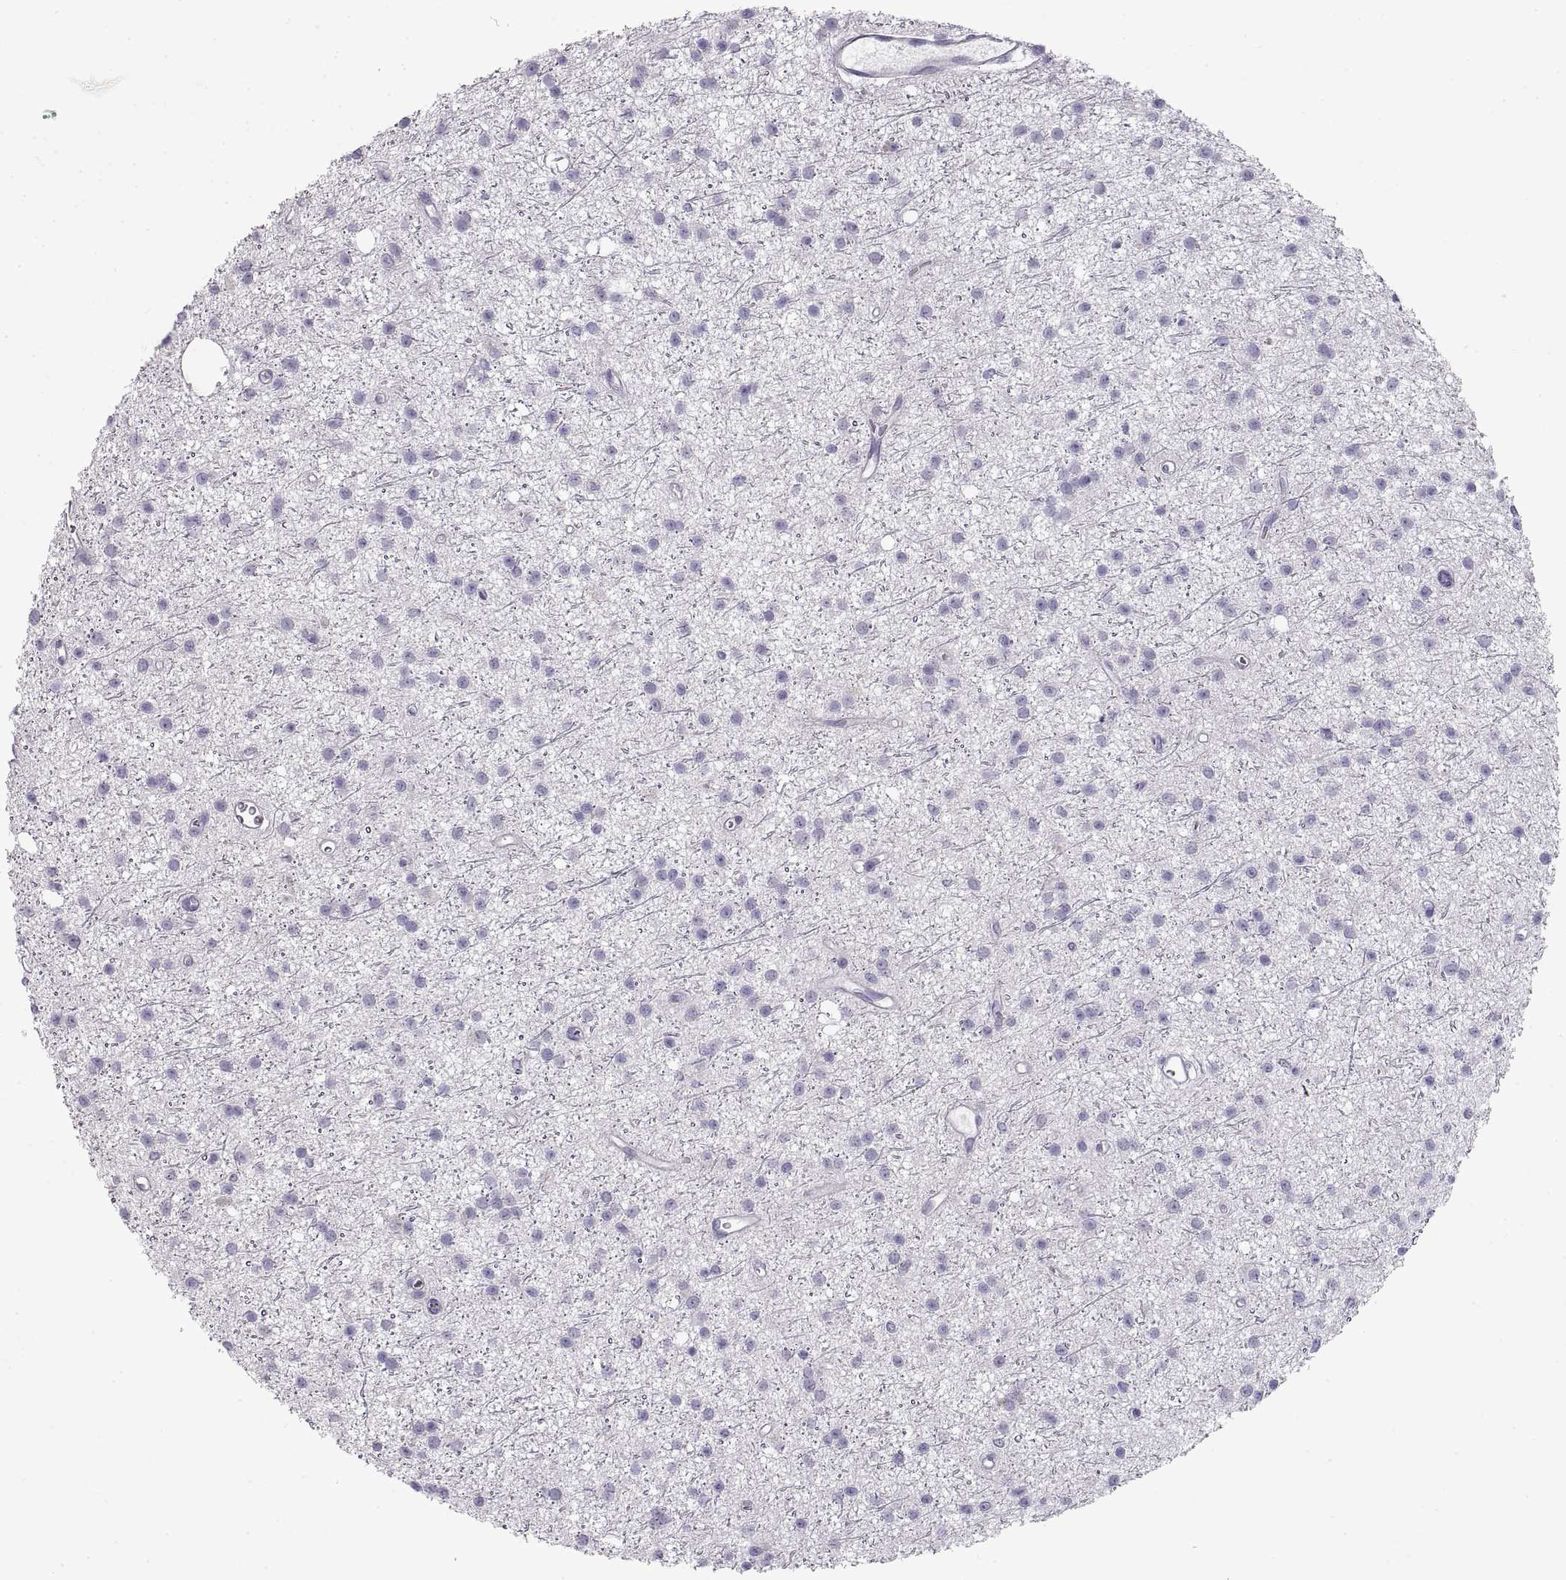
{"staining": {"intensity": "negative", "quantity": "none", "location": "none"}, "tissue": "glioma", "cell_type": "Tumor cells", "image_type": "cancer", "snomed": [{"axis": "morphology", "description": "Glioma, malignant, Low grade"}, {"axis": "topography", "description": "Brain"}], "caption": "Tumor cells show no significant protein expression in glioma.", "gene": "CRYBB3", "patient": {"sex": "male", "age": 27}}